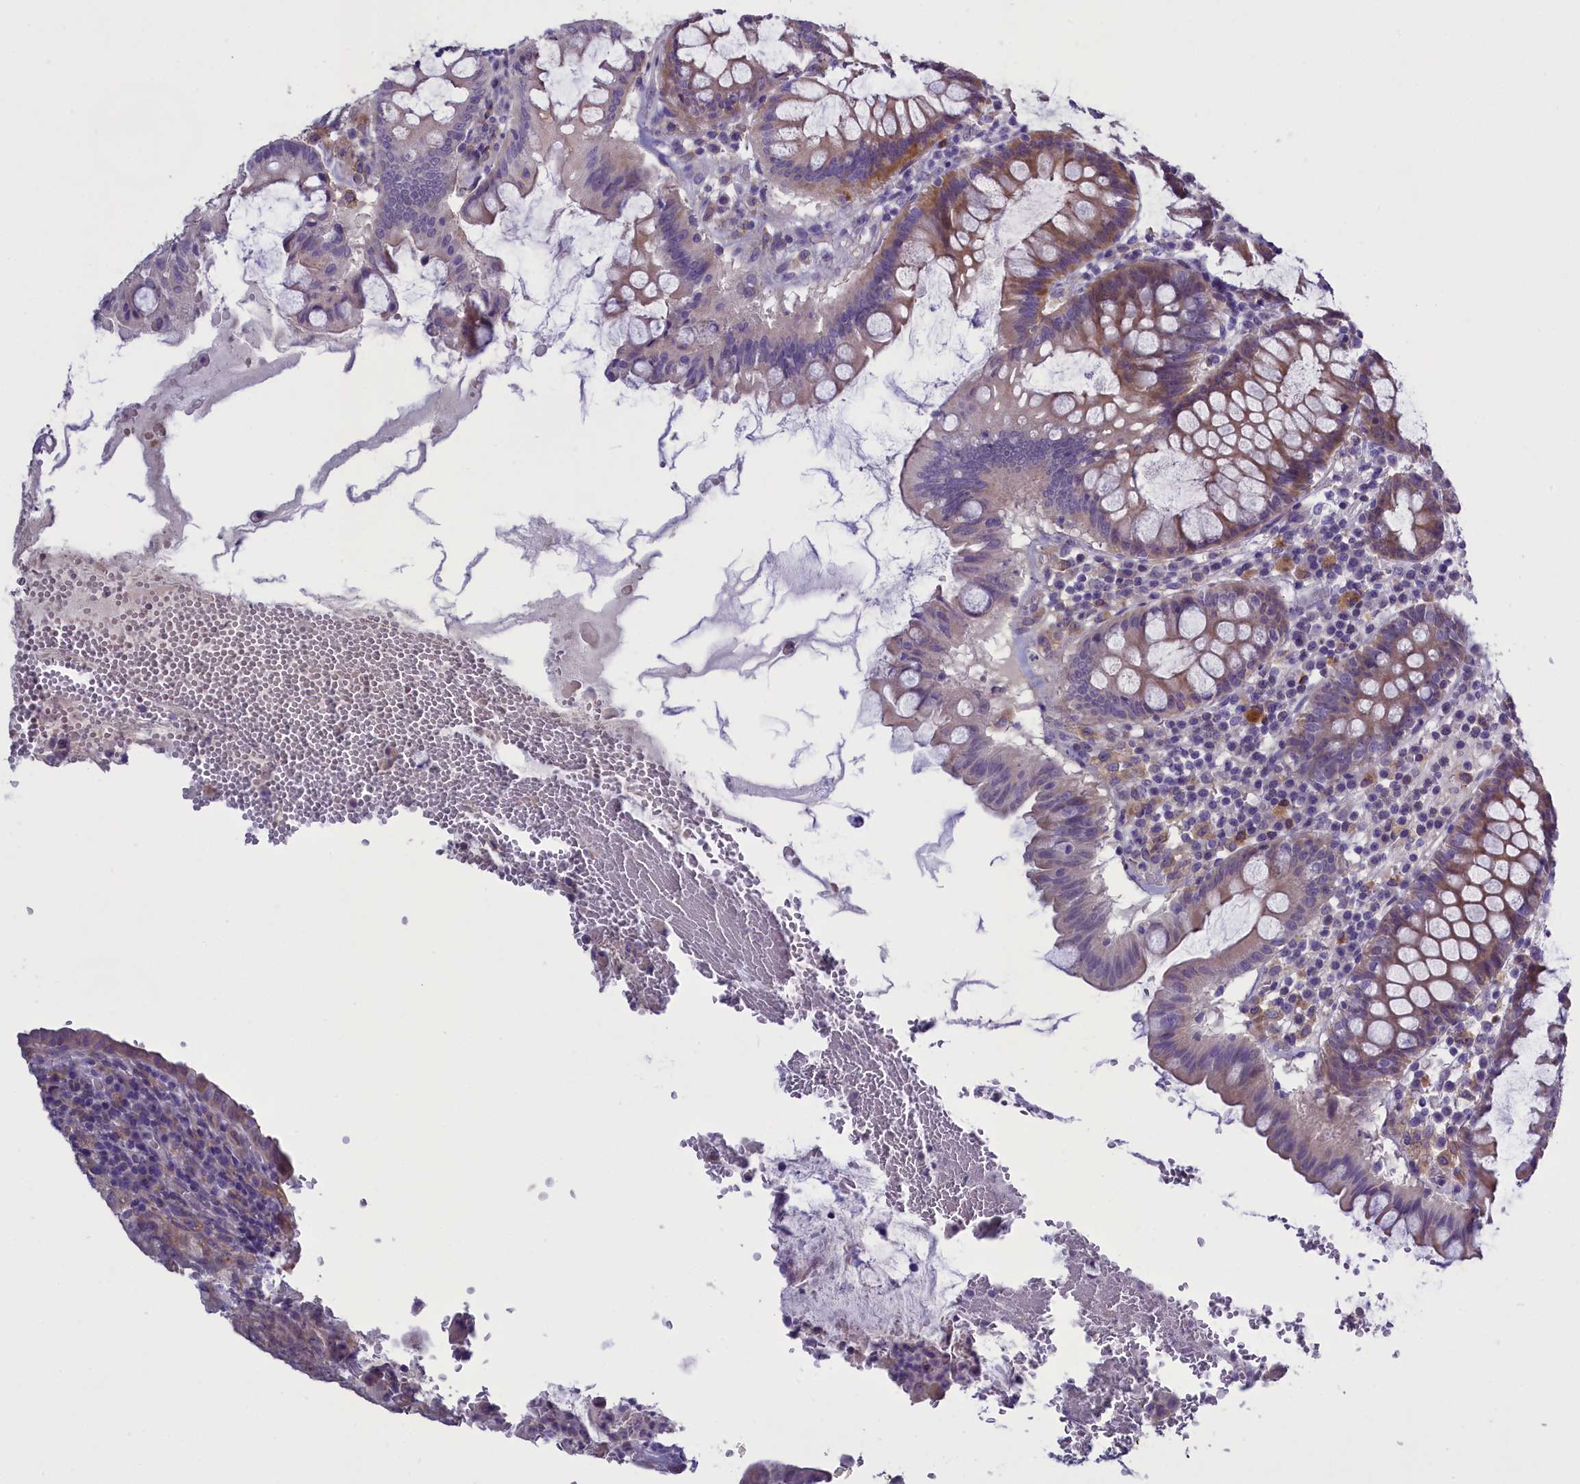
{"staining": {"intensity": "moderate", "quantity": ">75%", "location": "cytoplasmic/membranous"}, "tissue": "colorectal cancer", "cell_type": "Tumor cells", "image_type": "cancer", "snomed": [{"axis": "morphology", "description": "Normal tissue, NOS"}, {"axis": "morphology", "description": "Adenocarcinoma, NOS"}, {"axis": "topography", "description": "Colon"}], "caption": "DAB immunohistochemical staining of human colorectal cancer (adenocarcinoma) exhibits moderate cytoplasmic/membranous protein staining in approximately >75% of tumor cells.", "gene": "ENPP6", "patient": {"sex": "female", "age": 75}}